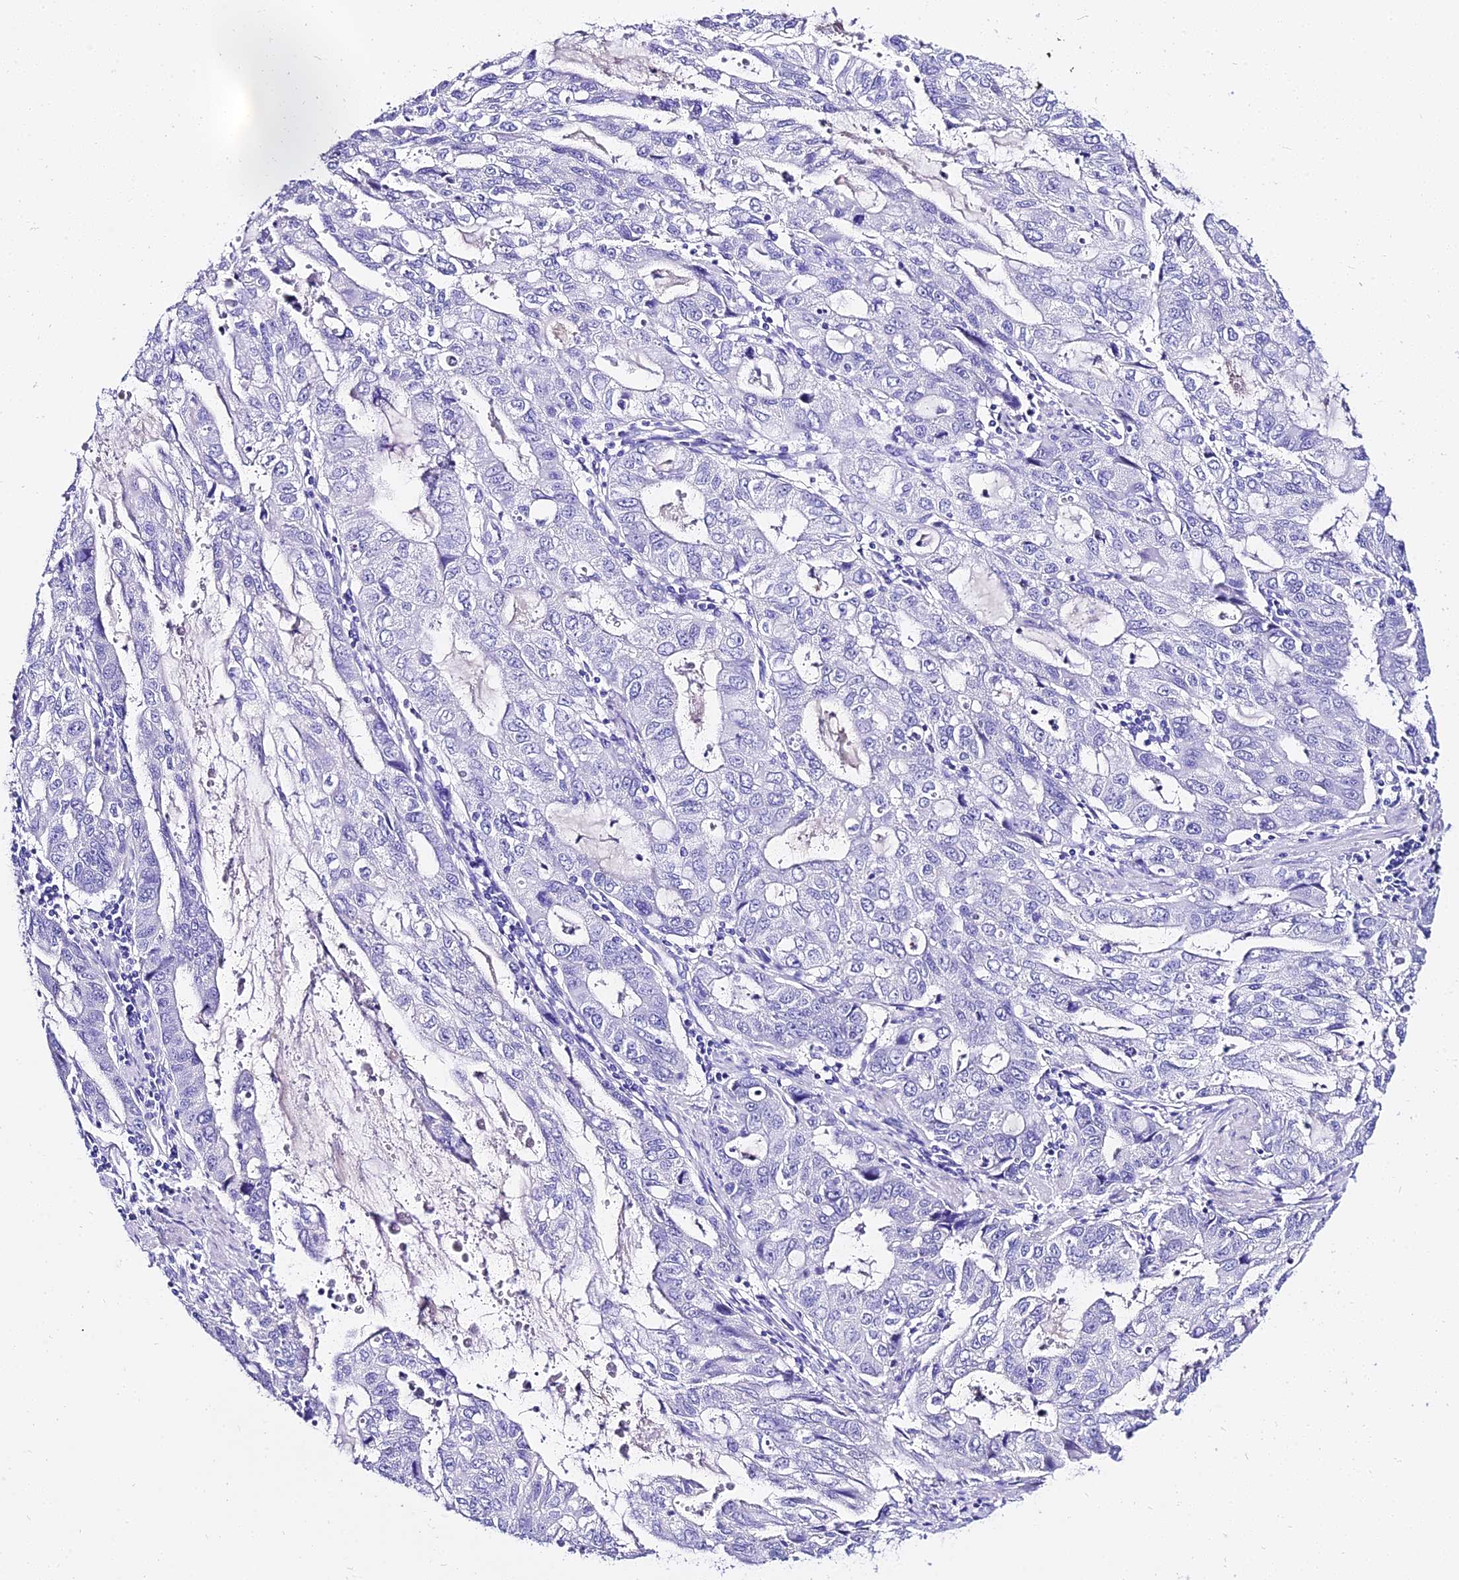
{"staining": {"intensity": "negative", "quantity": "none", "location": "none"}, "tissue": "stomach cancer", "cell_type": "Tumor cells", "image_type": "cancer", "snomed": [{"axis": "morphology", "description": "Adenocarcinoma, NOS"}, {"axis": "topography", "description": "Stomach, upper"}], "caption": "An IHC micrograph of stomach adenocarcinoma is shown. There is no staining in tumor cells of stomach adenocarcinoma. (DAB immunohistochemistry (IHC), high magnification).", "gene": "DEFB106A", "patient": {"sex": "female", "age": 52}}